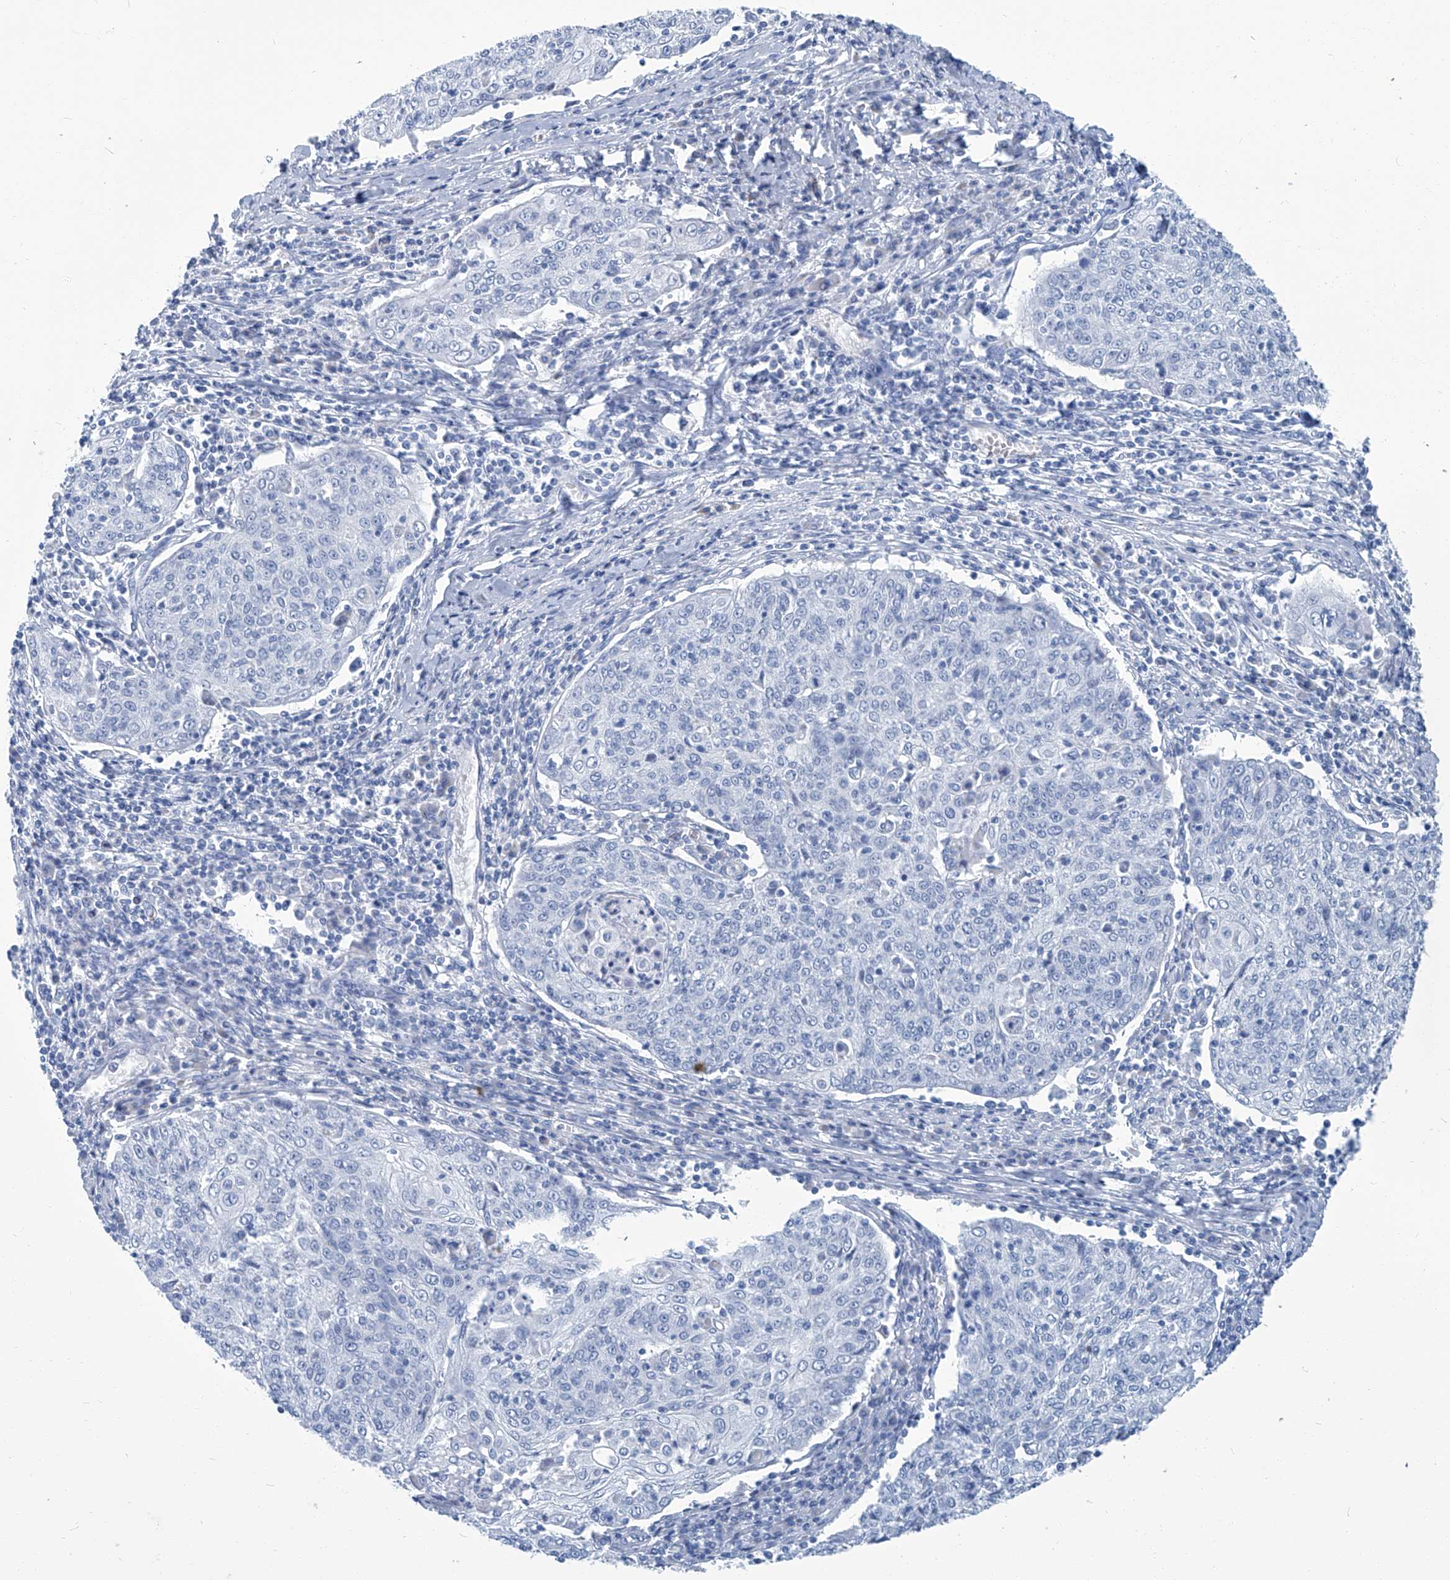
{"staining": {"intensity": "negative", "quantity": "none", "location": "none"}, "tissue": "cervical cancer", "cell_type": "Tumor cells", "image_type": "cancer", "snomed": [{"axis": "morphology", "description": "Squamous cell carcinoma, NOS"}, {"axis": "topography", "description": "Cervix"}], "caption": "Tumor cells are negative for protein expression in human cervical cancer.", "gene": "PFKL", "patient": {"sex": "female", "age": 48}}